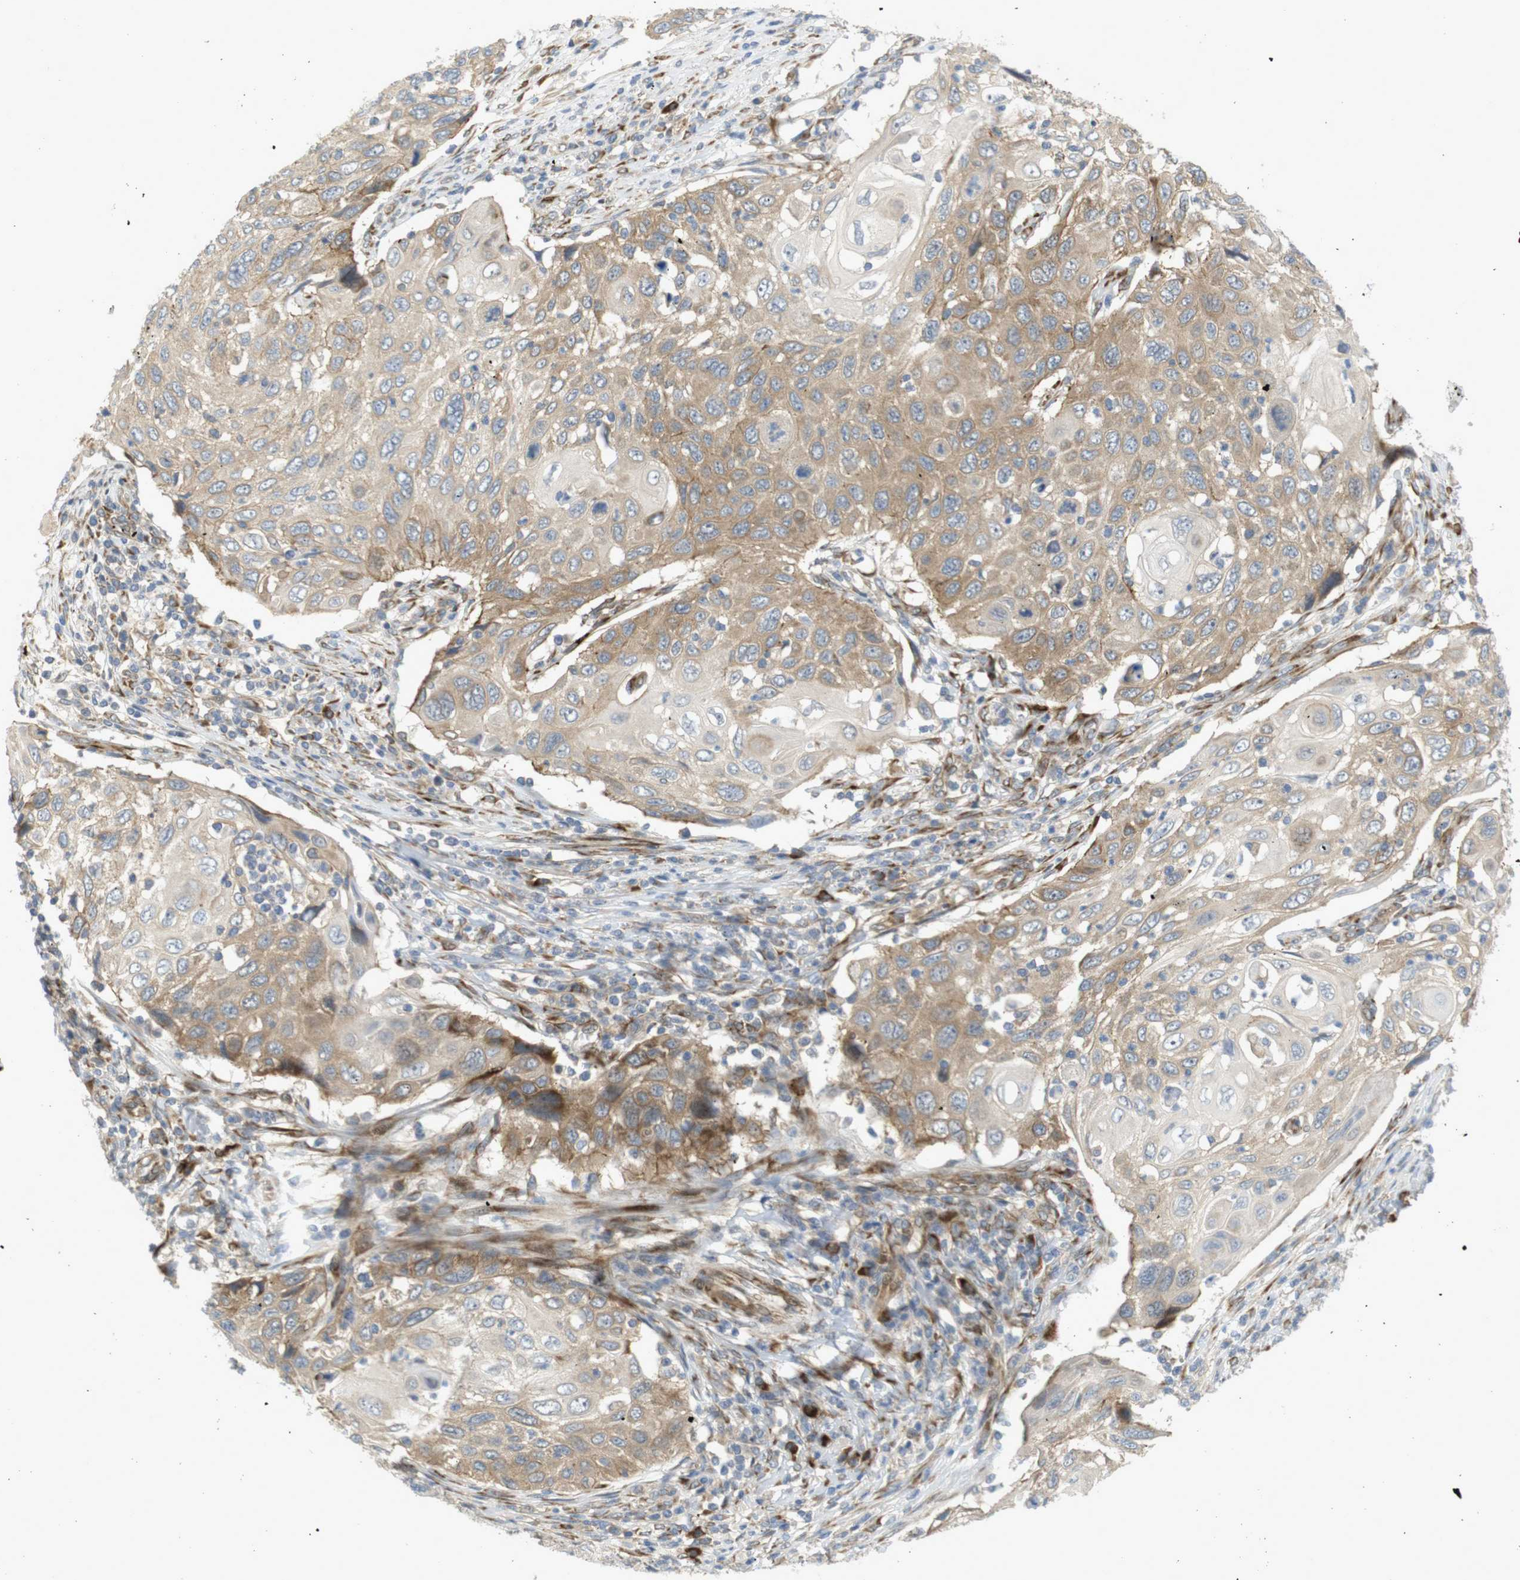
{"staining": {"intensity": "moderate", "quantity": "25%-75%", "location": "cytoplasmic/membranous"}, "tissue": "cervical cancer", "cell_type": "Tumor cells", "image_type": "cancer", "snomed": [{"axis": "morphology", "description": "Squamous cell carcinoma, NOS"}, {"axis": "topography", "description": "Cervix"}], "caption": "DAB immunohistochemical staining of cervical cancer (squamous cell carcinoma) displays moderate cytoplasmic/membranous protein staining in about 25%-75% of tumor cells.", "gene": "GJC3", "patient": {"sex": "female", "age": 70}}